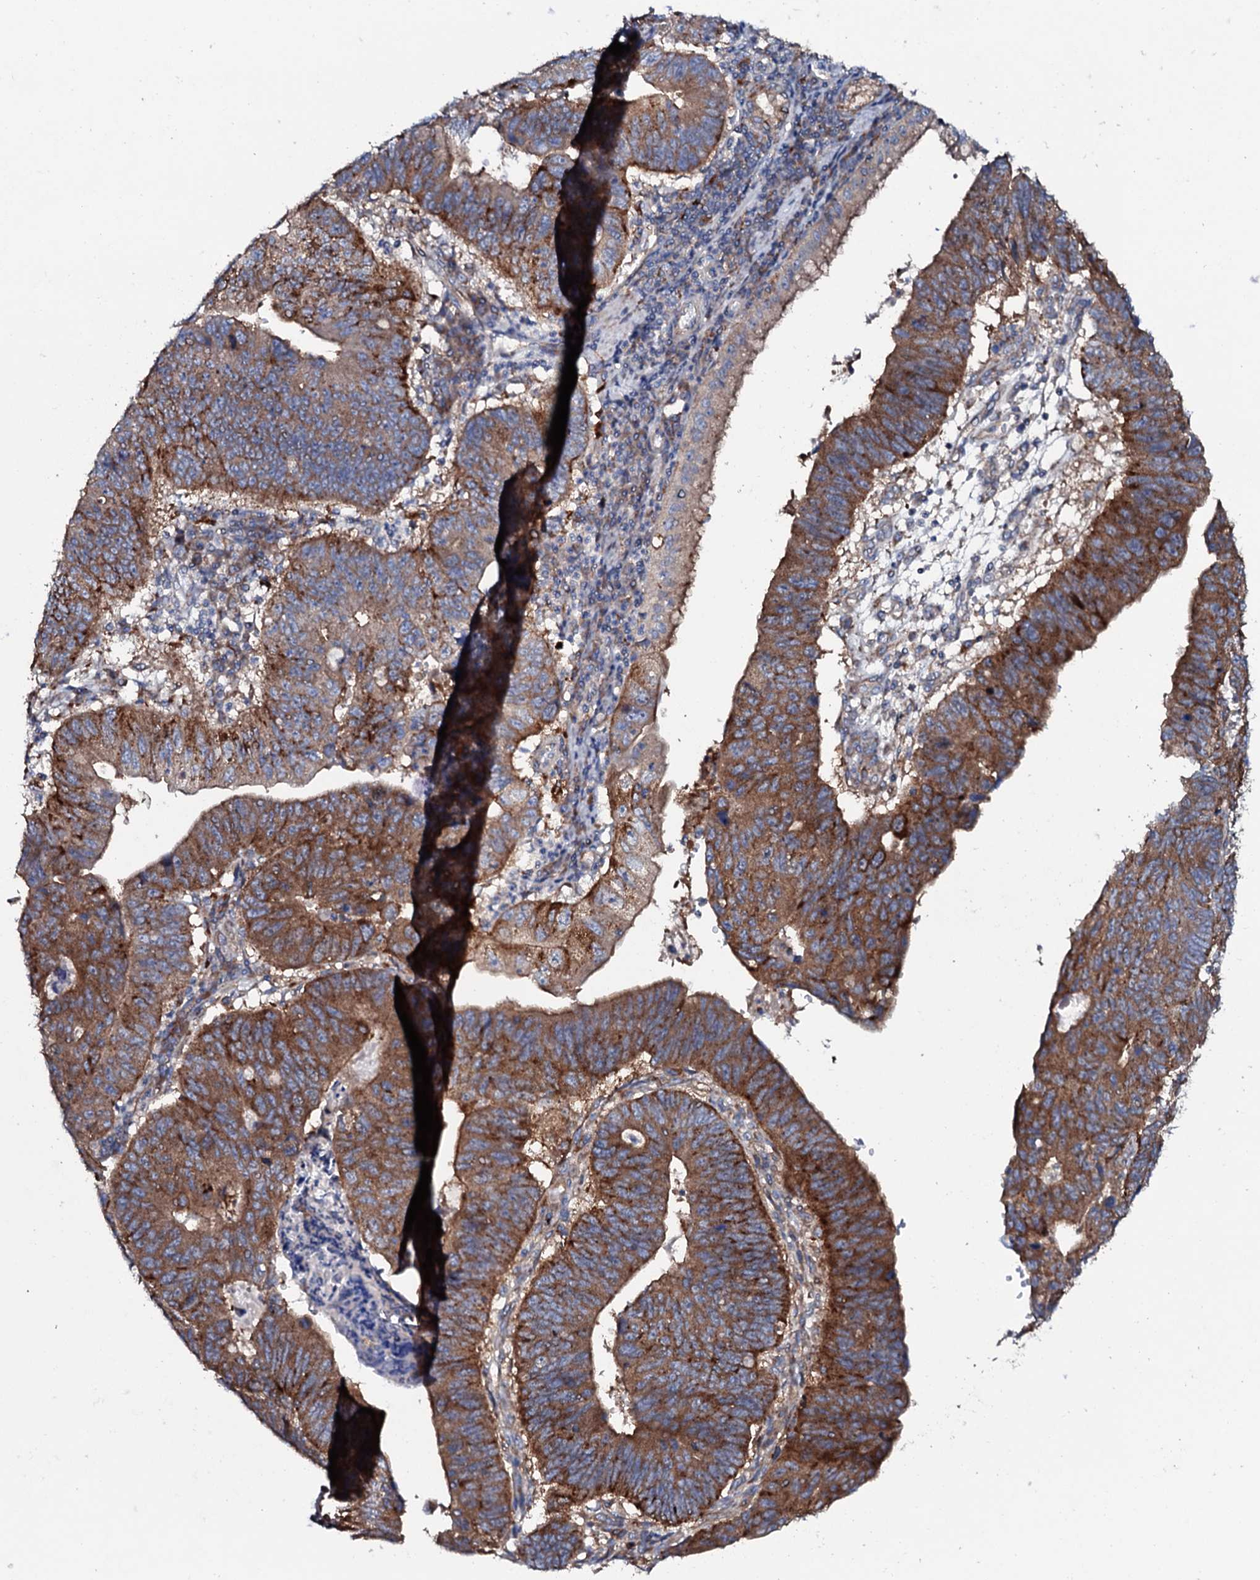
{"staining": {"intensity": "moderate", "quantity": ">75%", "location": "cytoplasmic/membranous"}, "tissue": "stomach cancer", "cell_type": "Tumor cells", "image_type": "cancer", "snomed": [{"axis": "morphology", "description": "Adenocarcinoma, NOS"}, {"axis": "topography", "description": "Stomach"}], "caption": "High-magnification brightfield microscopy of stomach adenocarcinoma stained with DAB (brown) and counterstained with hematoxylin (blue). tumor cells exhibit moderate cytoplasmic/membranous positivity is seen in about>75% of cells.", "gene": "P2RX4", "patient": {"sex": "male", "age": 59}}